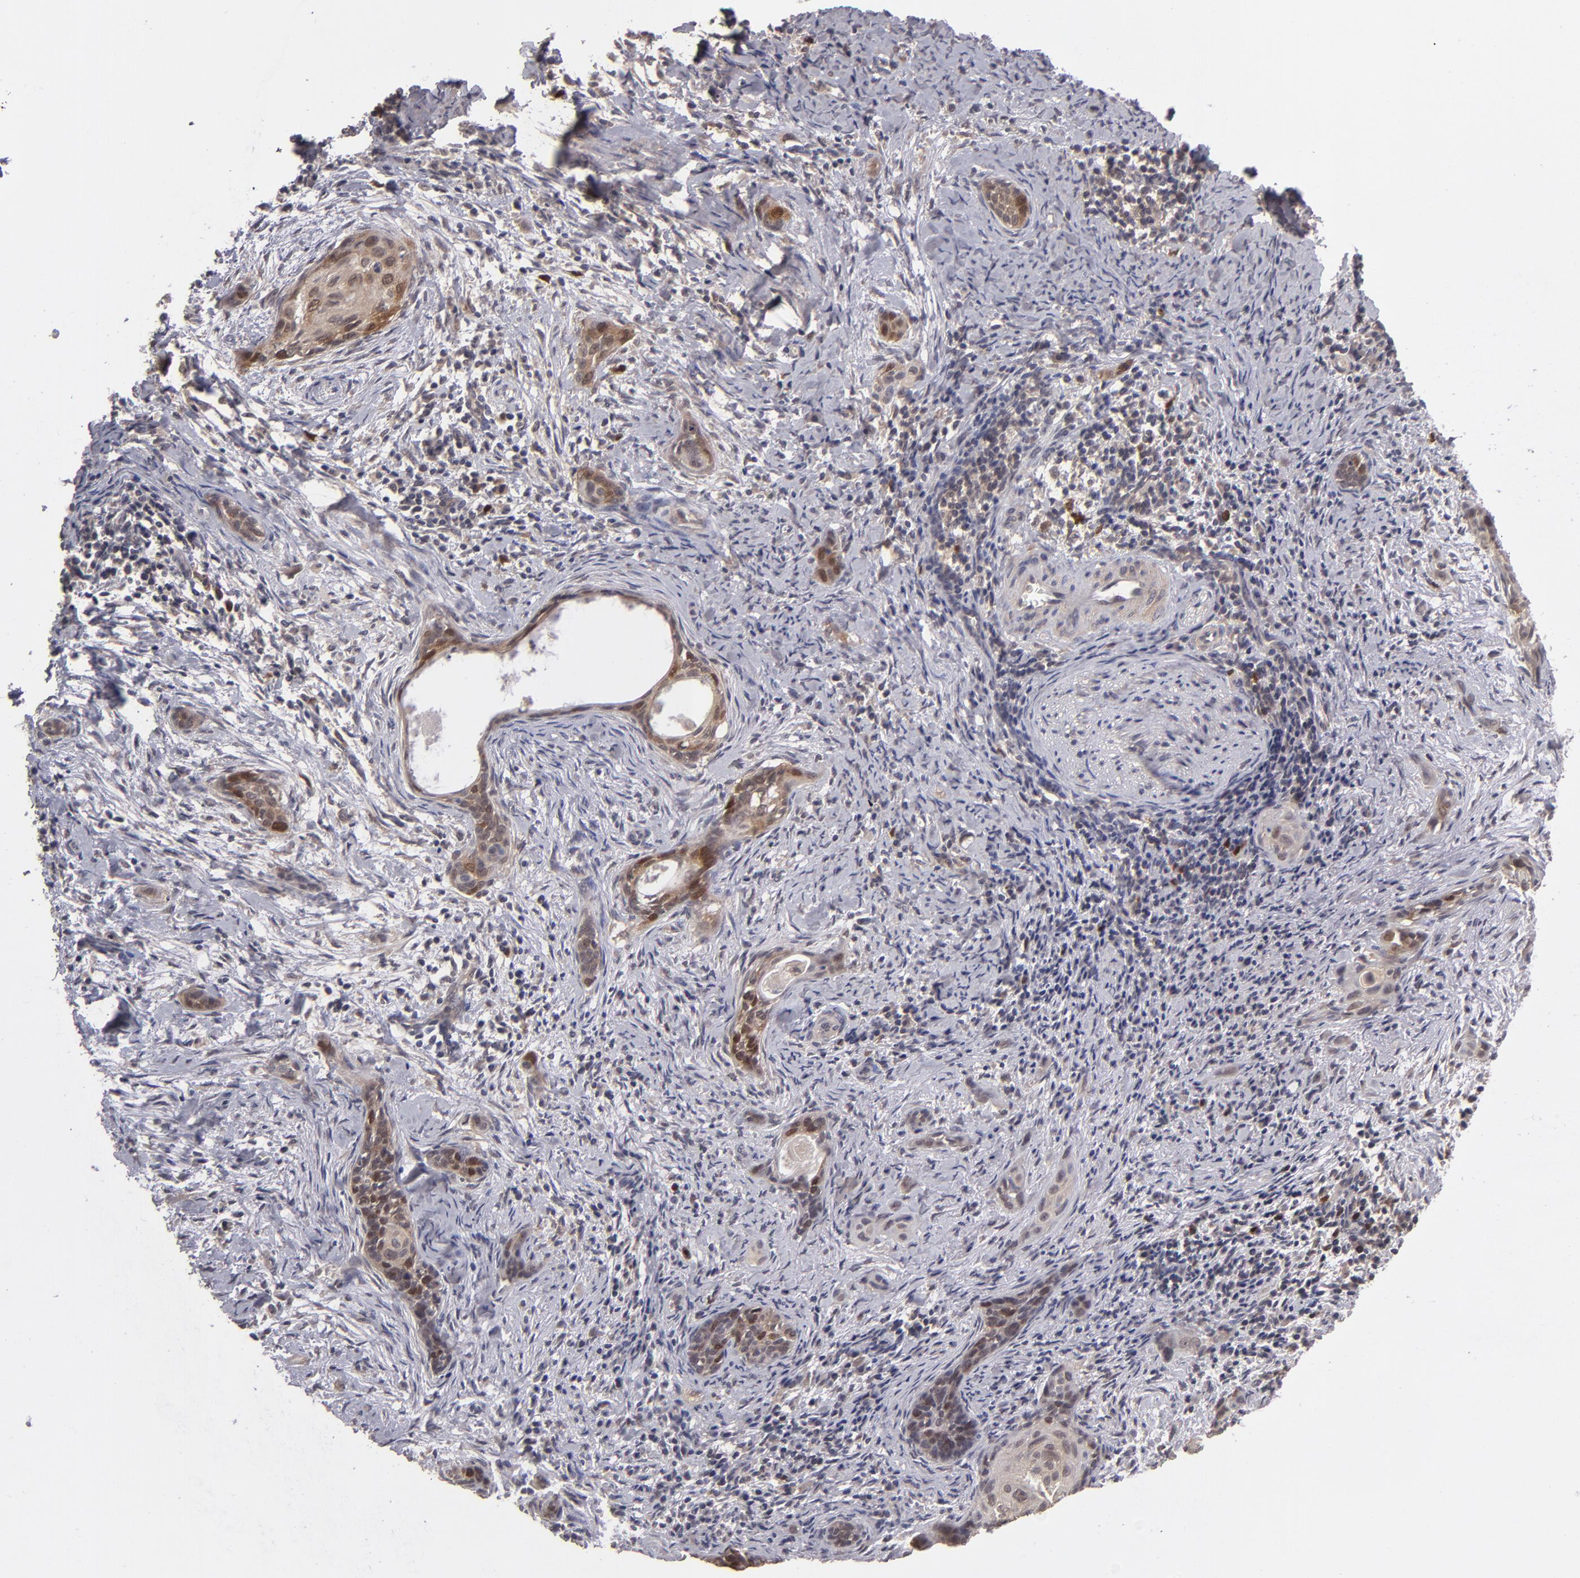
{"staining": {"intensity": "moderate", "quantity": ">75%", "location": "cytoplasmic/membranous,nuclear"}, "tissue": "cervical cancer", "cell_type": "Tumor cells", "image_type": "cancer", "snomed": [{"axis": "morphology", "description": "Squamous cell carcinoma, NOS"}, {"axis": "topography", "description": "Cervix"}], "caption": "Squamous cell carcinoma (cervical) stained with immunohistochemistry (IHC) exhibits moderate cytoplasmic/membranous and nuclear staining in about >75% of tumor cells.", "gene": "TYMS", "patient": {"sex": "female", "age": 33}}